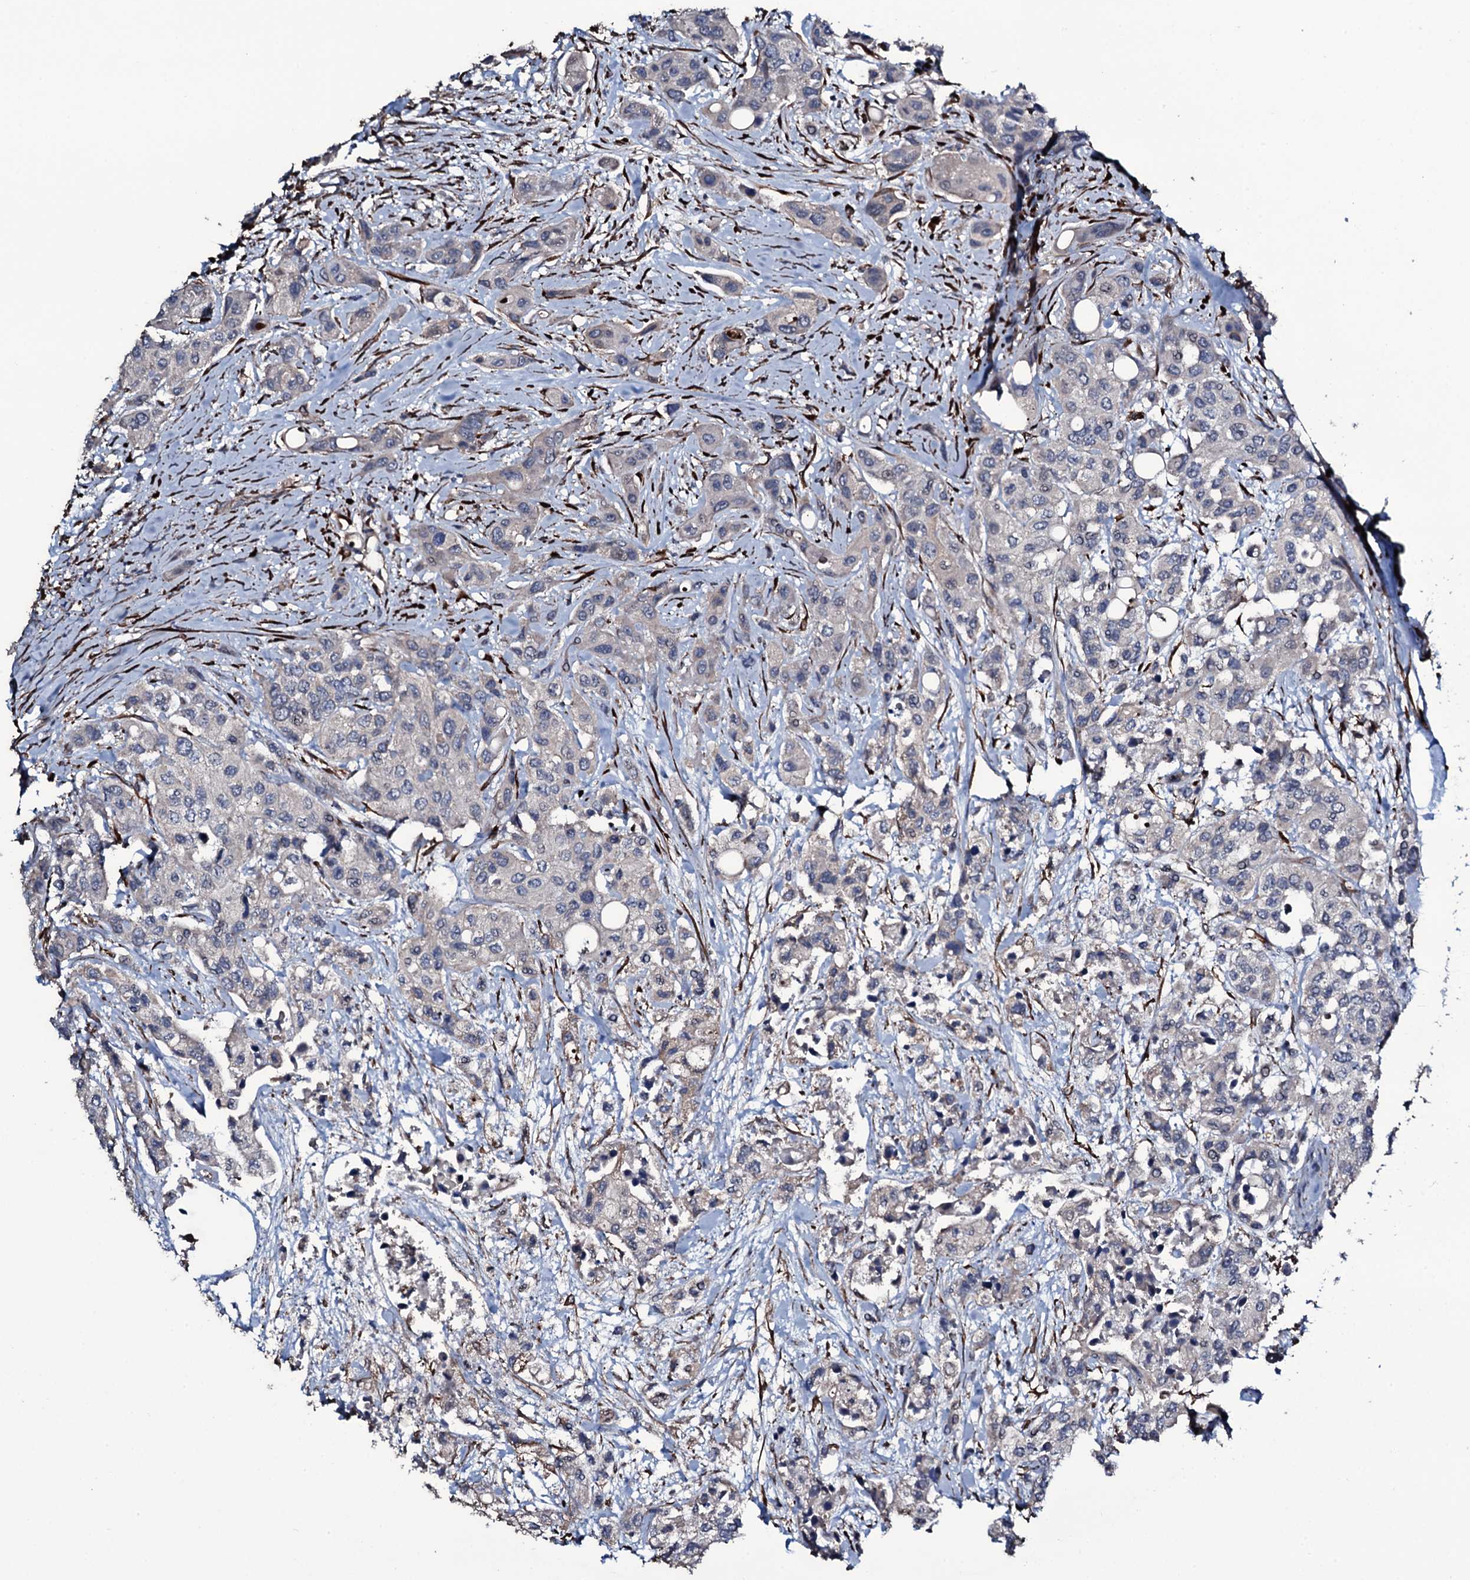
{"staining": {"intensity": "negative", "quantity": "none", "location": "none"}, "tissue": "urothelial cancer", "cell_type": "Tumor cells", "image_type": "cancer", "snomed": [{"axis": "morphology", "description": "Normal tissue, NOS"}, {"axis": "morphology", "description": "Urothelial carcinoma, High grade"}, {"axis": "topography", "description": "Vascular tissue"}, {"axis": "topography", "description": "Urinary bladder"}], "caption": "Tumor cells show no significant staining in urothelial cancer. (DAB (3,3'-diaminobenzidine) immunohistochemistry with hematoxylin counter stain).", "gene": "WIPF3", "patient": {"sex": "female", "age": 56}}